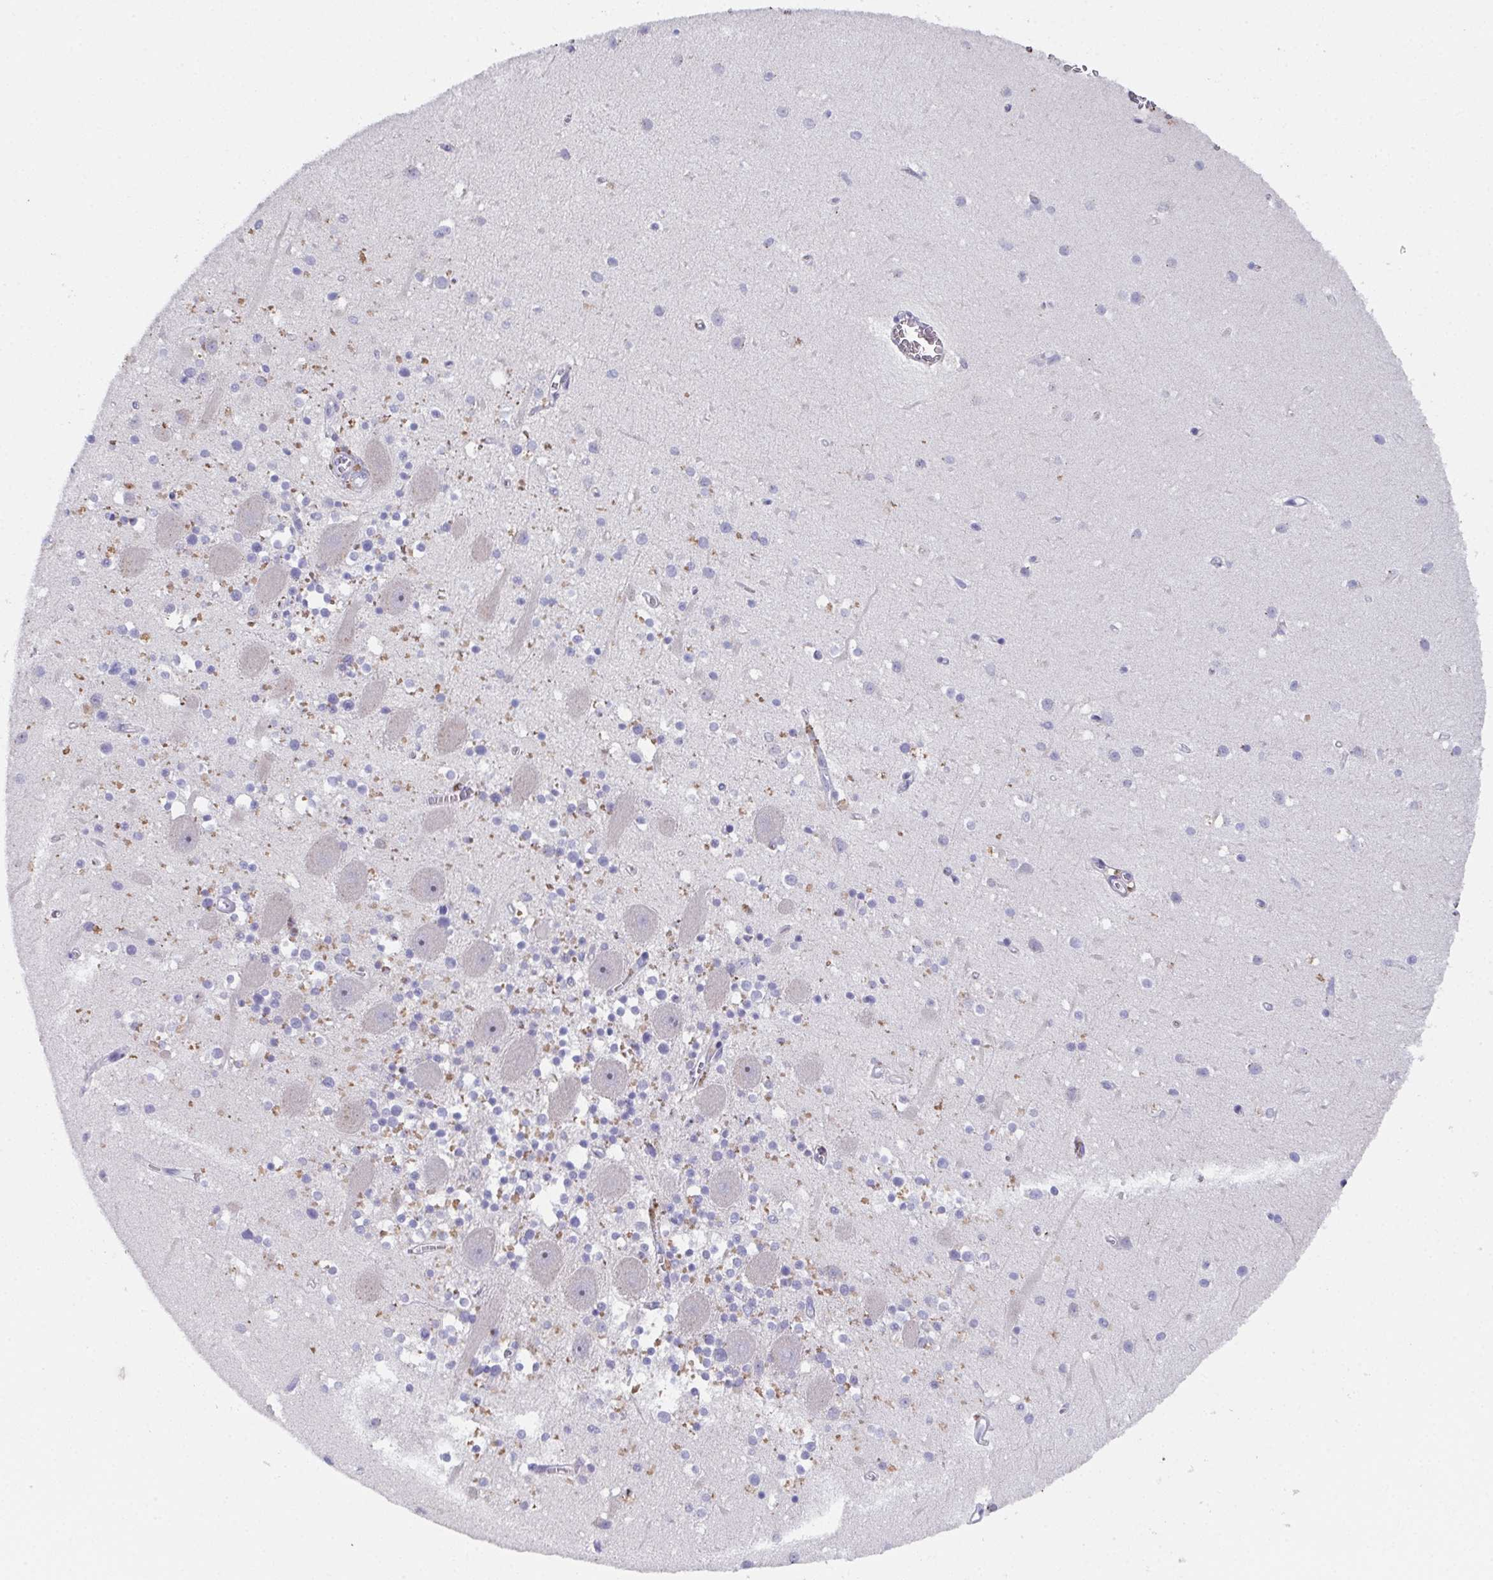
{"staining": {"intensity": "negative", "quantity": "none", "location": "none"}, "tissue": "cerebellum", "cell_type": "Cells in granular layer", "image_type": "normal", "snomed": [{"axis": "morphology", "description": "Normal tissue, NOS"}, {"axis": "topography", "description": "Cerebellum"}], "caption": "Human cerebellum stained for a protein using immunohistochemistry shows no staining in cells in granular layer.", "gene": "SSC4D", "patient": {"sex": "male", "age": 54}}